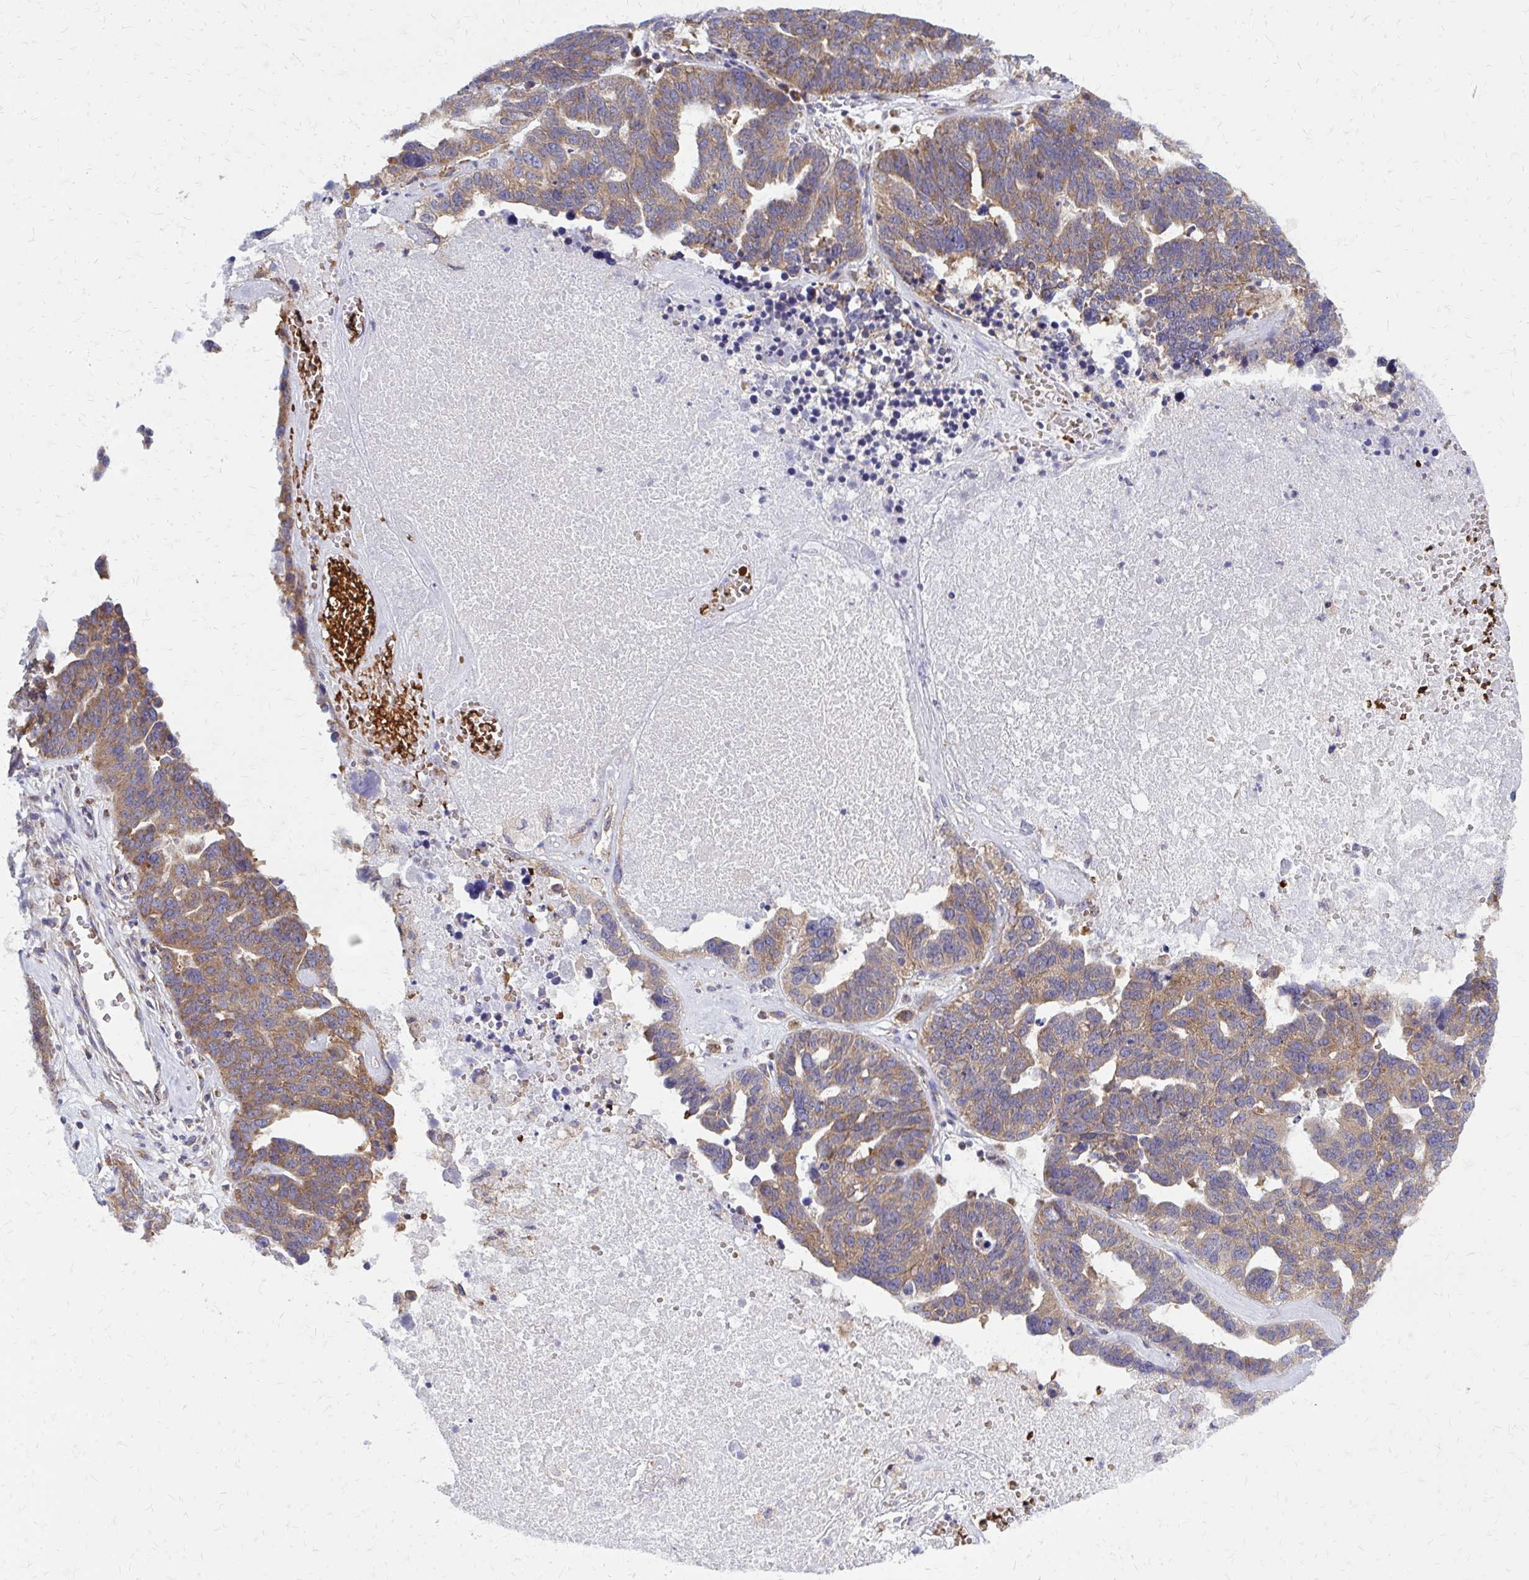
{"staining": {"intensity": "moderate", "quantity": "25%-75%", "location": "cytoplasmic/membranous"}, "tissue": "ovarian cancer", "cell_type": "Tumor cells", "image_type": "cancer", "snomed": [{"axis": "morphology", "description": "Cystadenocarcinoma, serous, NOS"}, {"axis": "topography", "description": "Ovary"}], "caption": "Immunohistochemical staining of human serous cystadenocarcinoma (ovarian) displays medium levels of moderate cytoplasmic/membranous protein positivity in about 25%-75% of tumor cells.", "gene": "PDK4", "patient": {"sex": "female", "age": 59}}